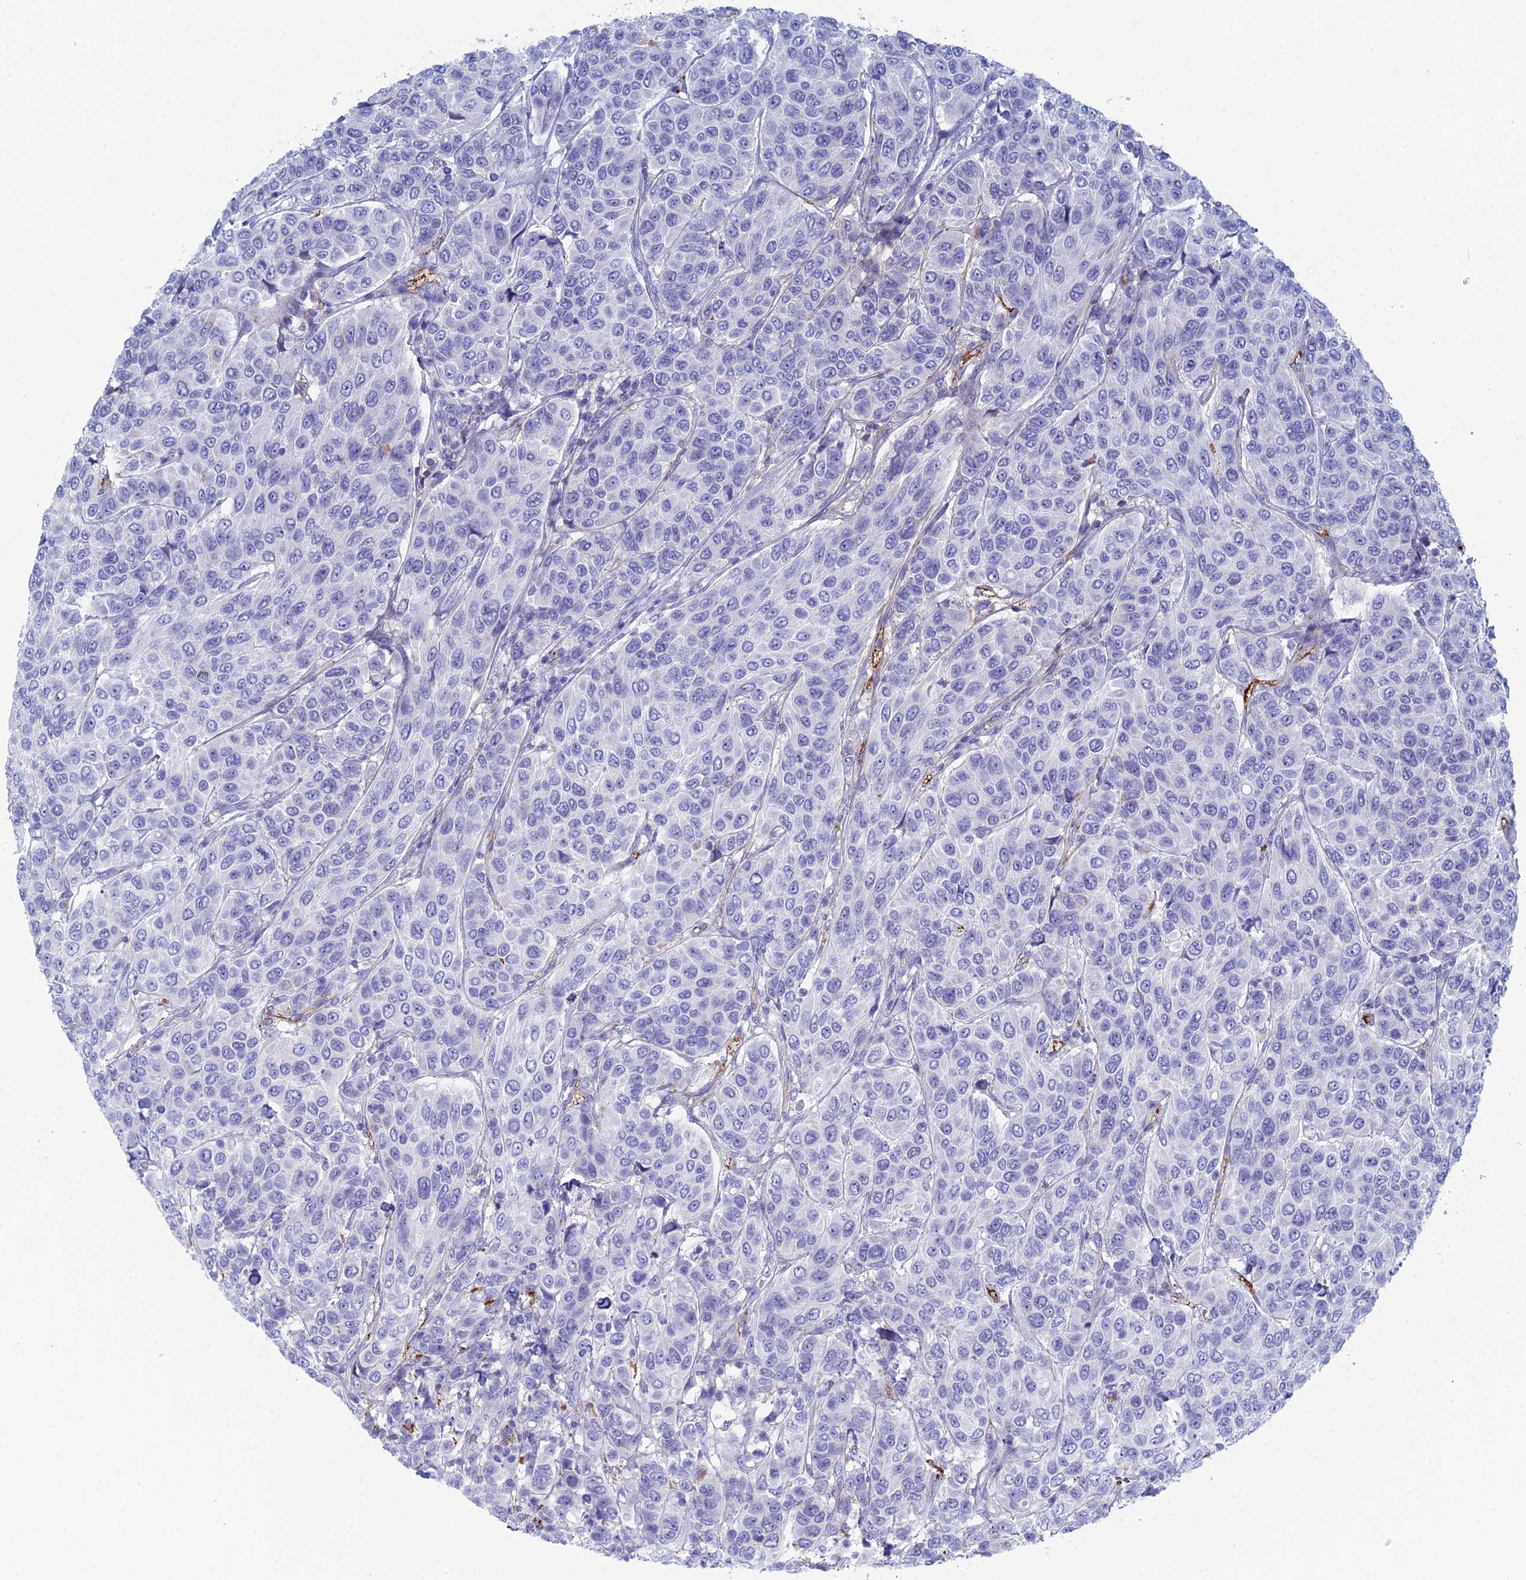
{"staining": {"intensity": "negative", "quantity": "none", "location": "none"}, "tissue": "breast cancer", "cell_type": "Tumor cells", "image_type": "cancer", "snomed": [{"axis": "morphology", "description": "Duct carcinoma"}, {"axis": "topography", "description": "Breast"}], "caption": "DAB immunohistochemical staining of human breast intraductal carcinoma displays no significant positivity in tumor cells.", "gene": "ALMS1", "patient": {"sex": "female", "age": 55}}